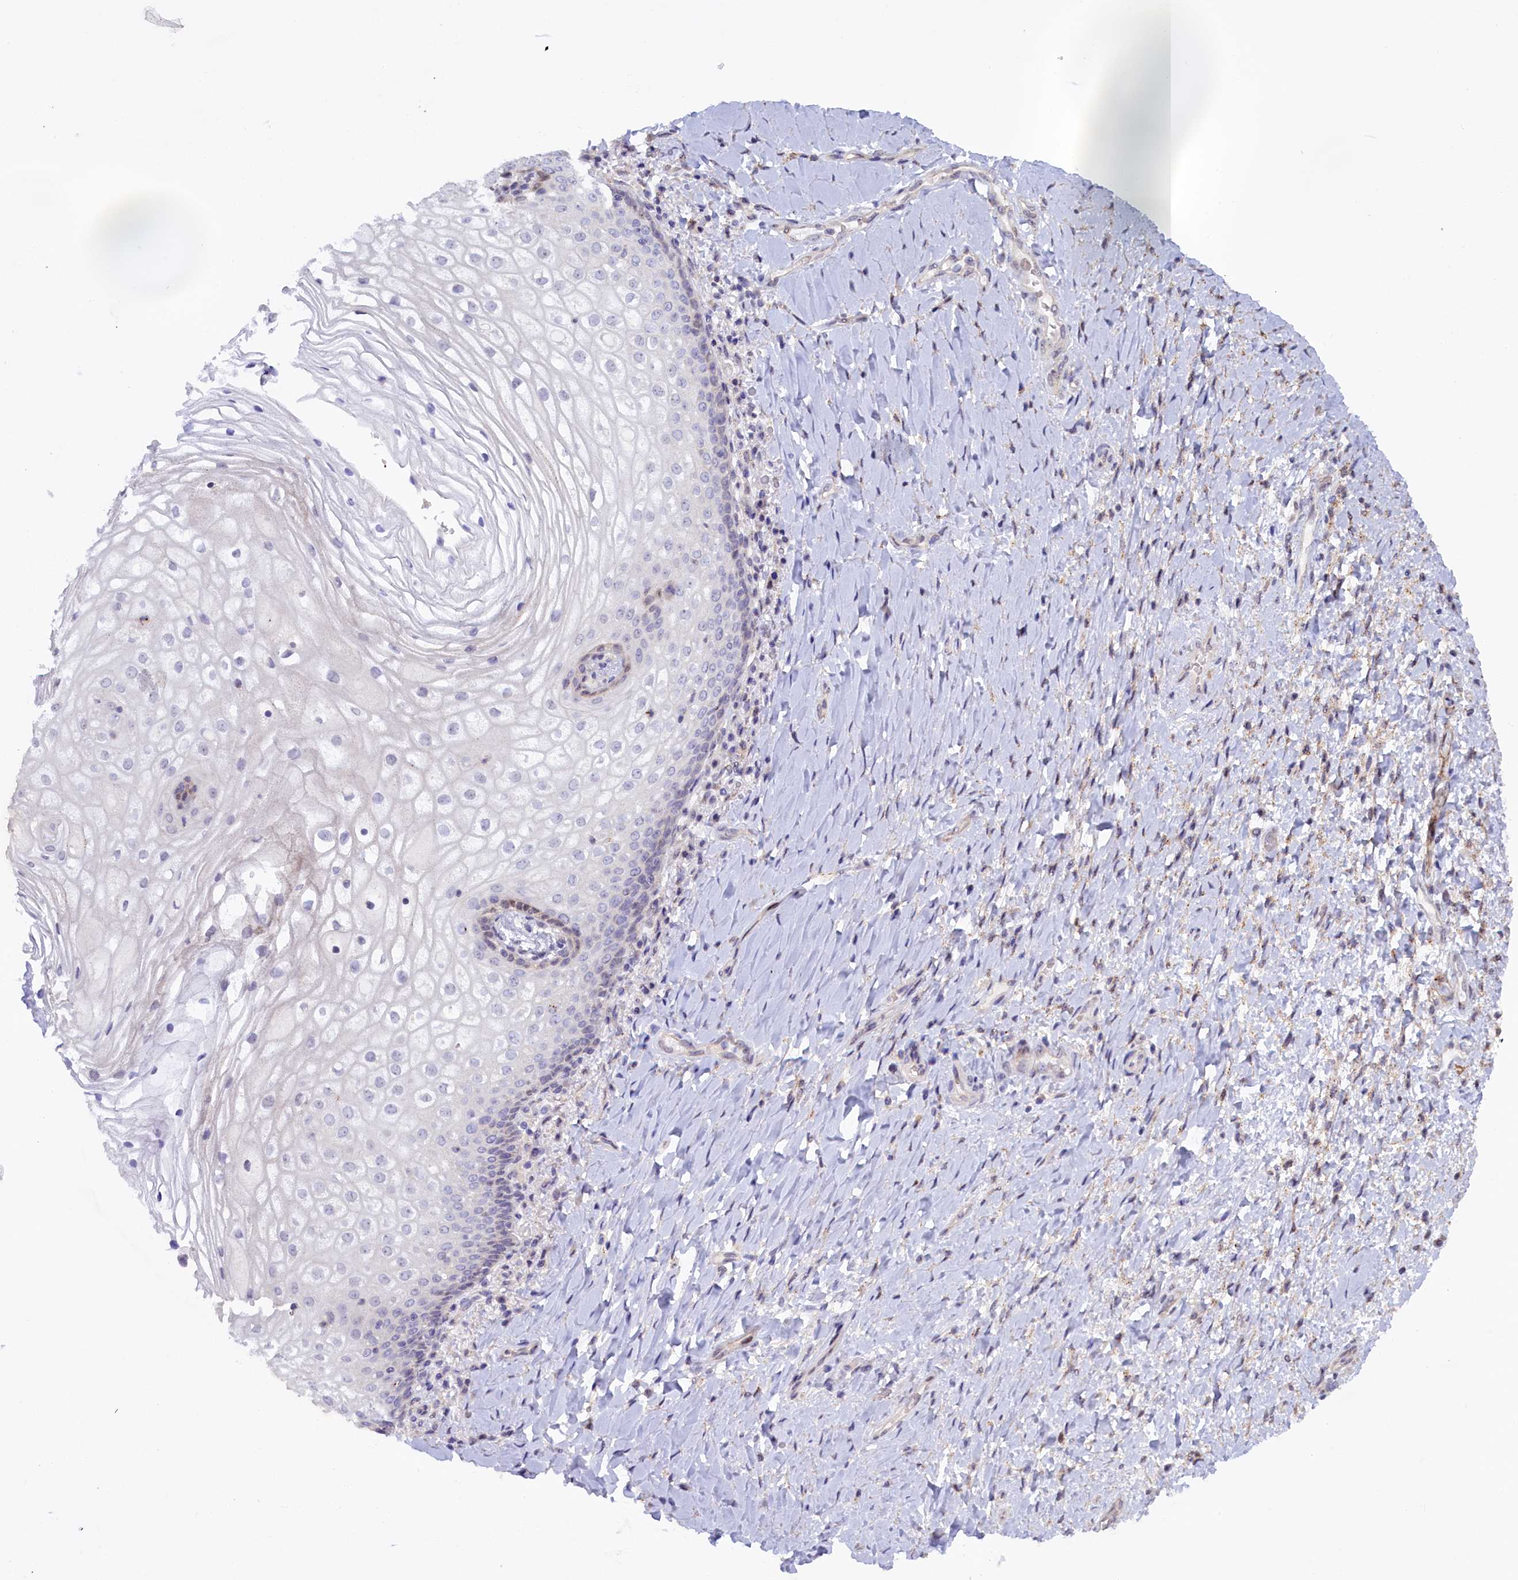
{"staining": {"intensity": "negative", "quantity": "none", "location": "none"}, "tissue": "vagina", "cell_type": "Squamous epithelial cells", "image_type": "normal", "snomed": [{"axis": "morphology", "description": "Normal tissue, NOS"}, {"axis": "topography", "description": "Vagina"}], "caption": "The immunohistochemistry image has no significant positivity in squamous epithelial cells of vagina. (DAB IHC with hematoxylin counter stain).", "gene": "HYKK", "patient": {"sex": "female", "age": 60}}